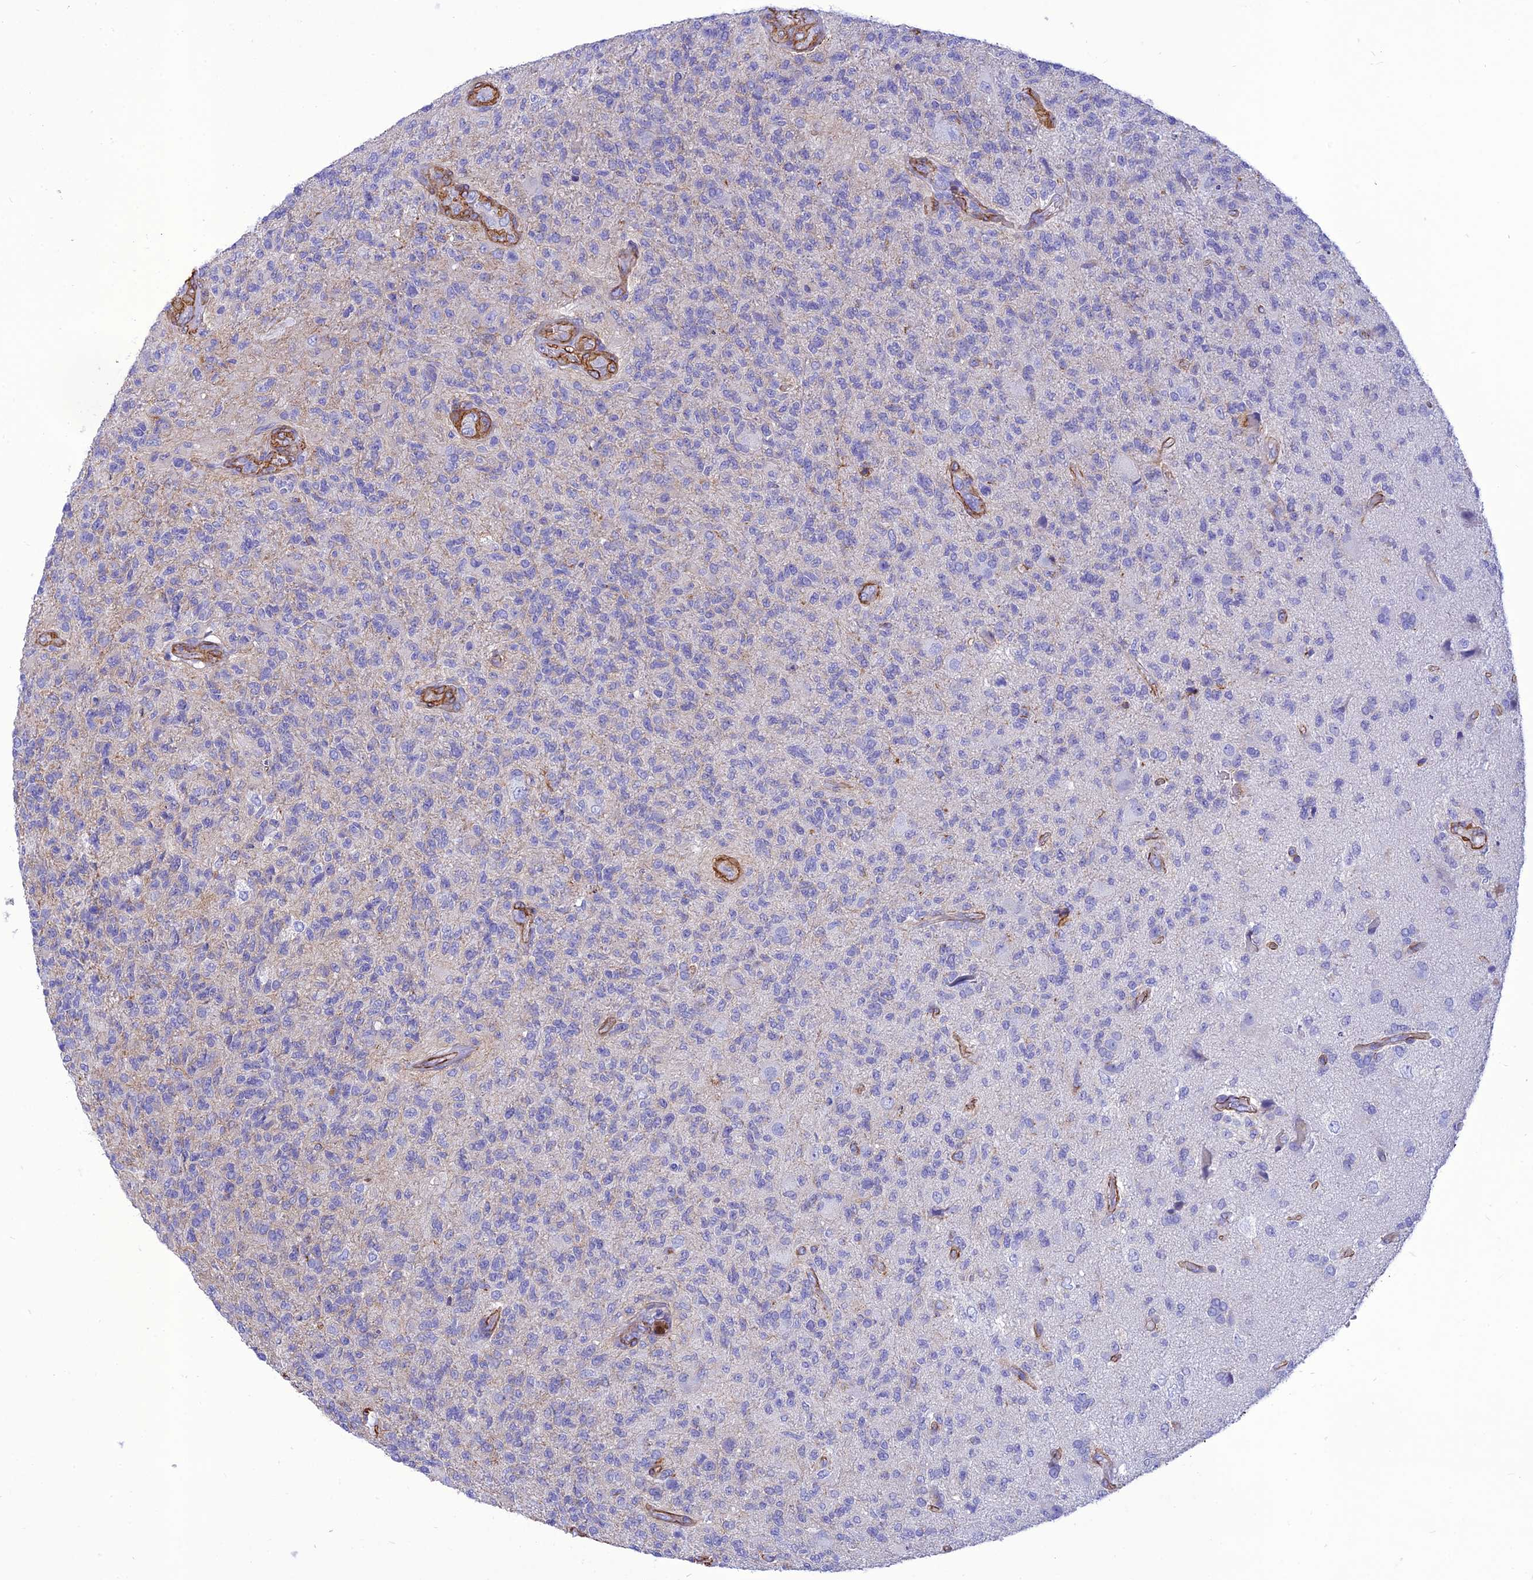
{"staining": {"intensity": "negative", "quantity": "none", "location": "none"}, "tissue": "glioma", "cell_type": "Tumor cells", "image_type": "cancer", "snomed": [{"axis": "morphology", "description": "Glioma, malignant, High grade"}, {"axis": "topography", "description": "Brain"}], "caption": "The photomicrograph exhibits no staining of tumor cells in glioma.", "gene": "NKD1", "patient": {"sex": "male", "age": 56}}